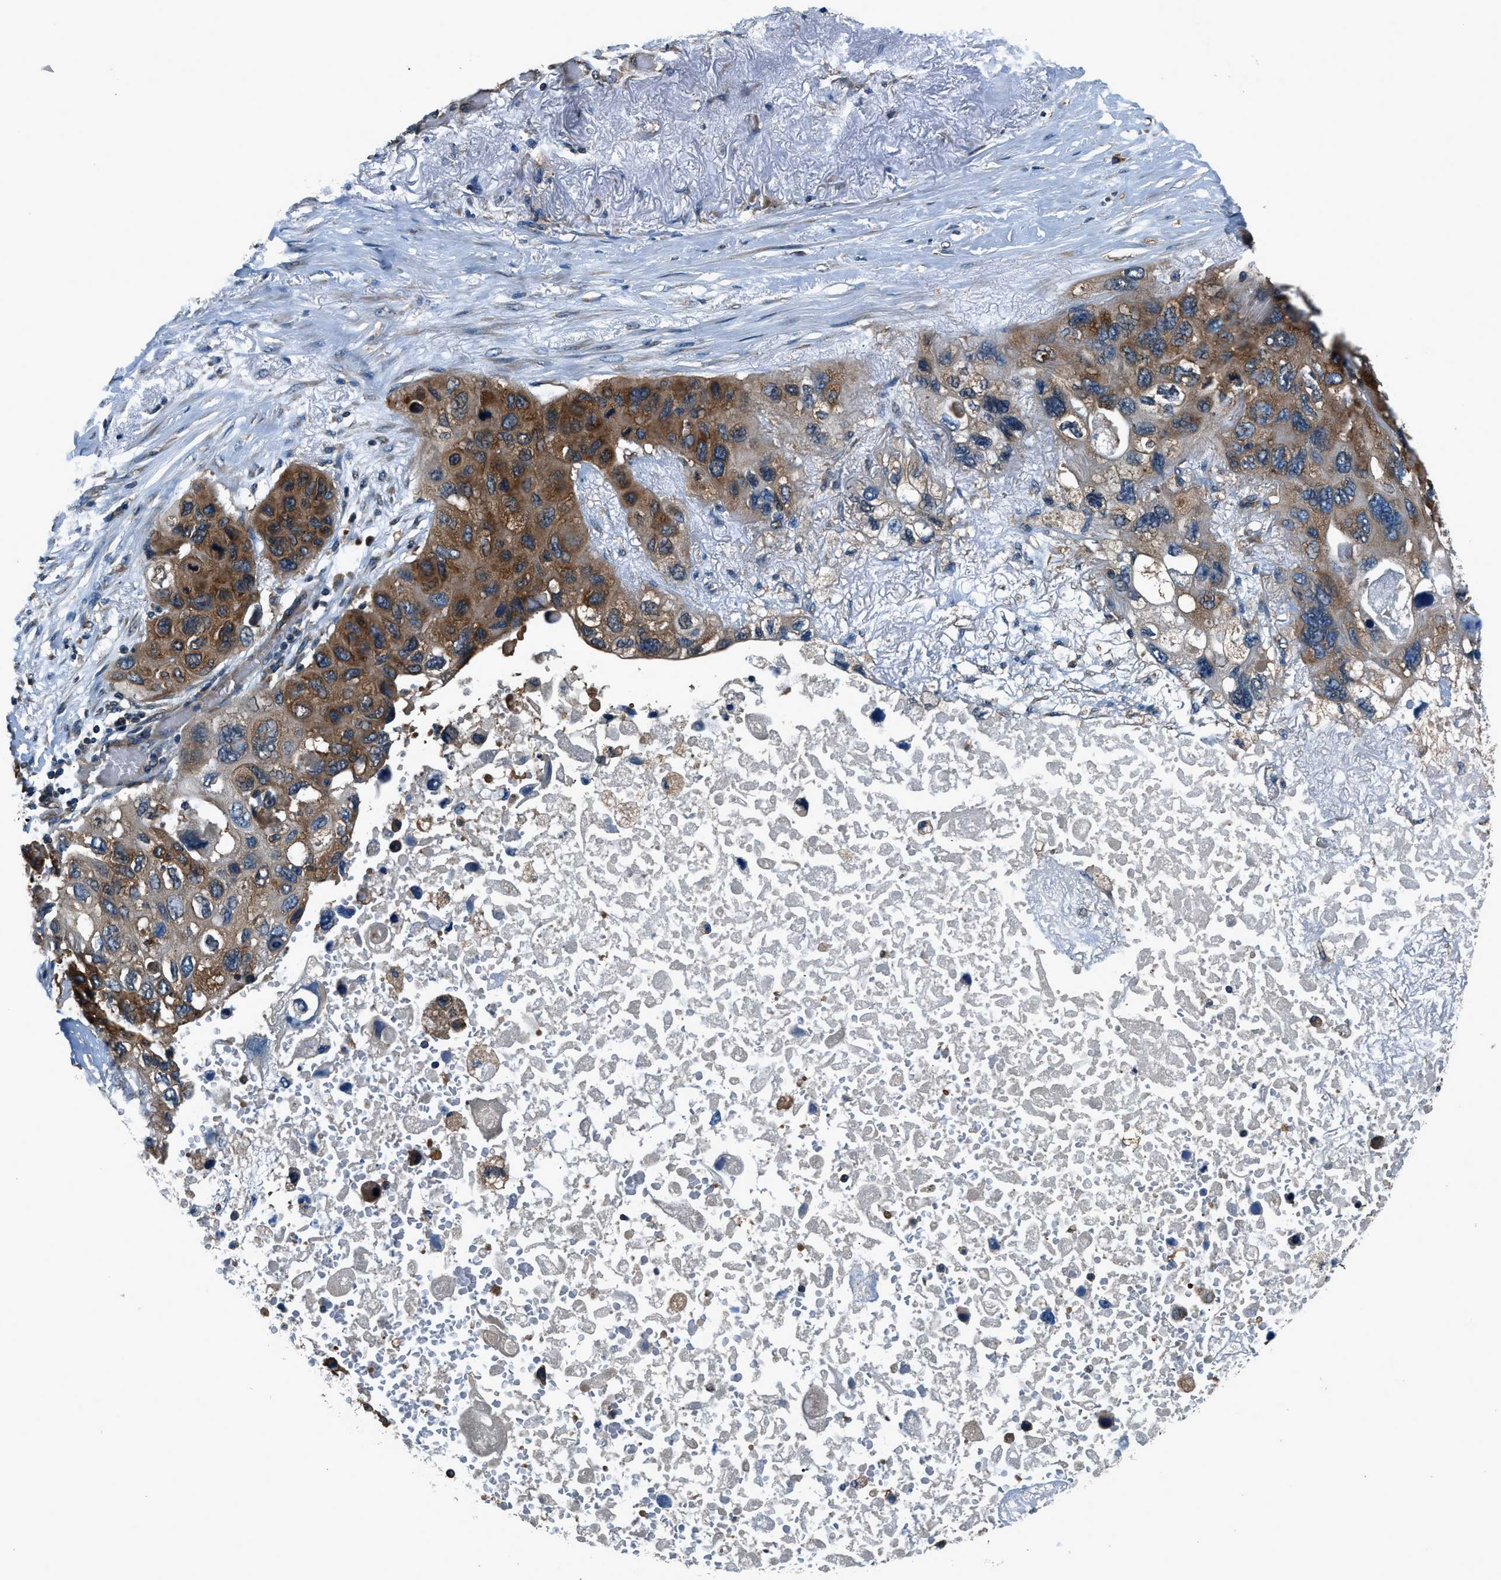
{"staining": {"intensity": "moderate", "quantity": ">75%", "location": "cytoplasmic/membranous"}, "tissue": "lung cancer", "cell_type": "Tumor cells", "image_type": "cancer", "snomed": [{"axis": "morphology", "description": "Squamous cell carcinoma, NOS"}, {"axis": "topography", "description": "Lung"}], "caption": "Immunohistochemistry (IHC) staining of lung cancer, which displays medium levels of moderate cytoplasmic/membranous expression in approximately >75% of tumor cells indicating moderate cytoplasmic/membranous protein staining. The staining was performed using DAB (brown) for protein detection and nuclei were counterstained in hematoxylin (blue).", "gene": "ARFGAP2", "patient": {"sex": "female", "age": 73}}